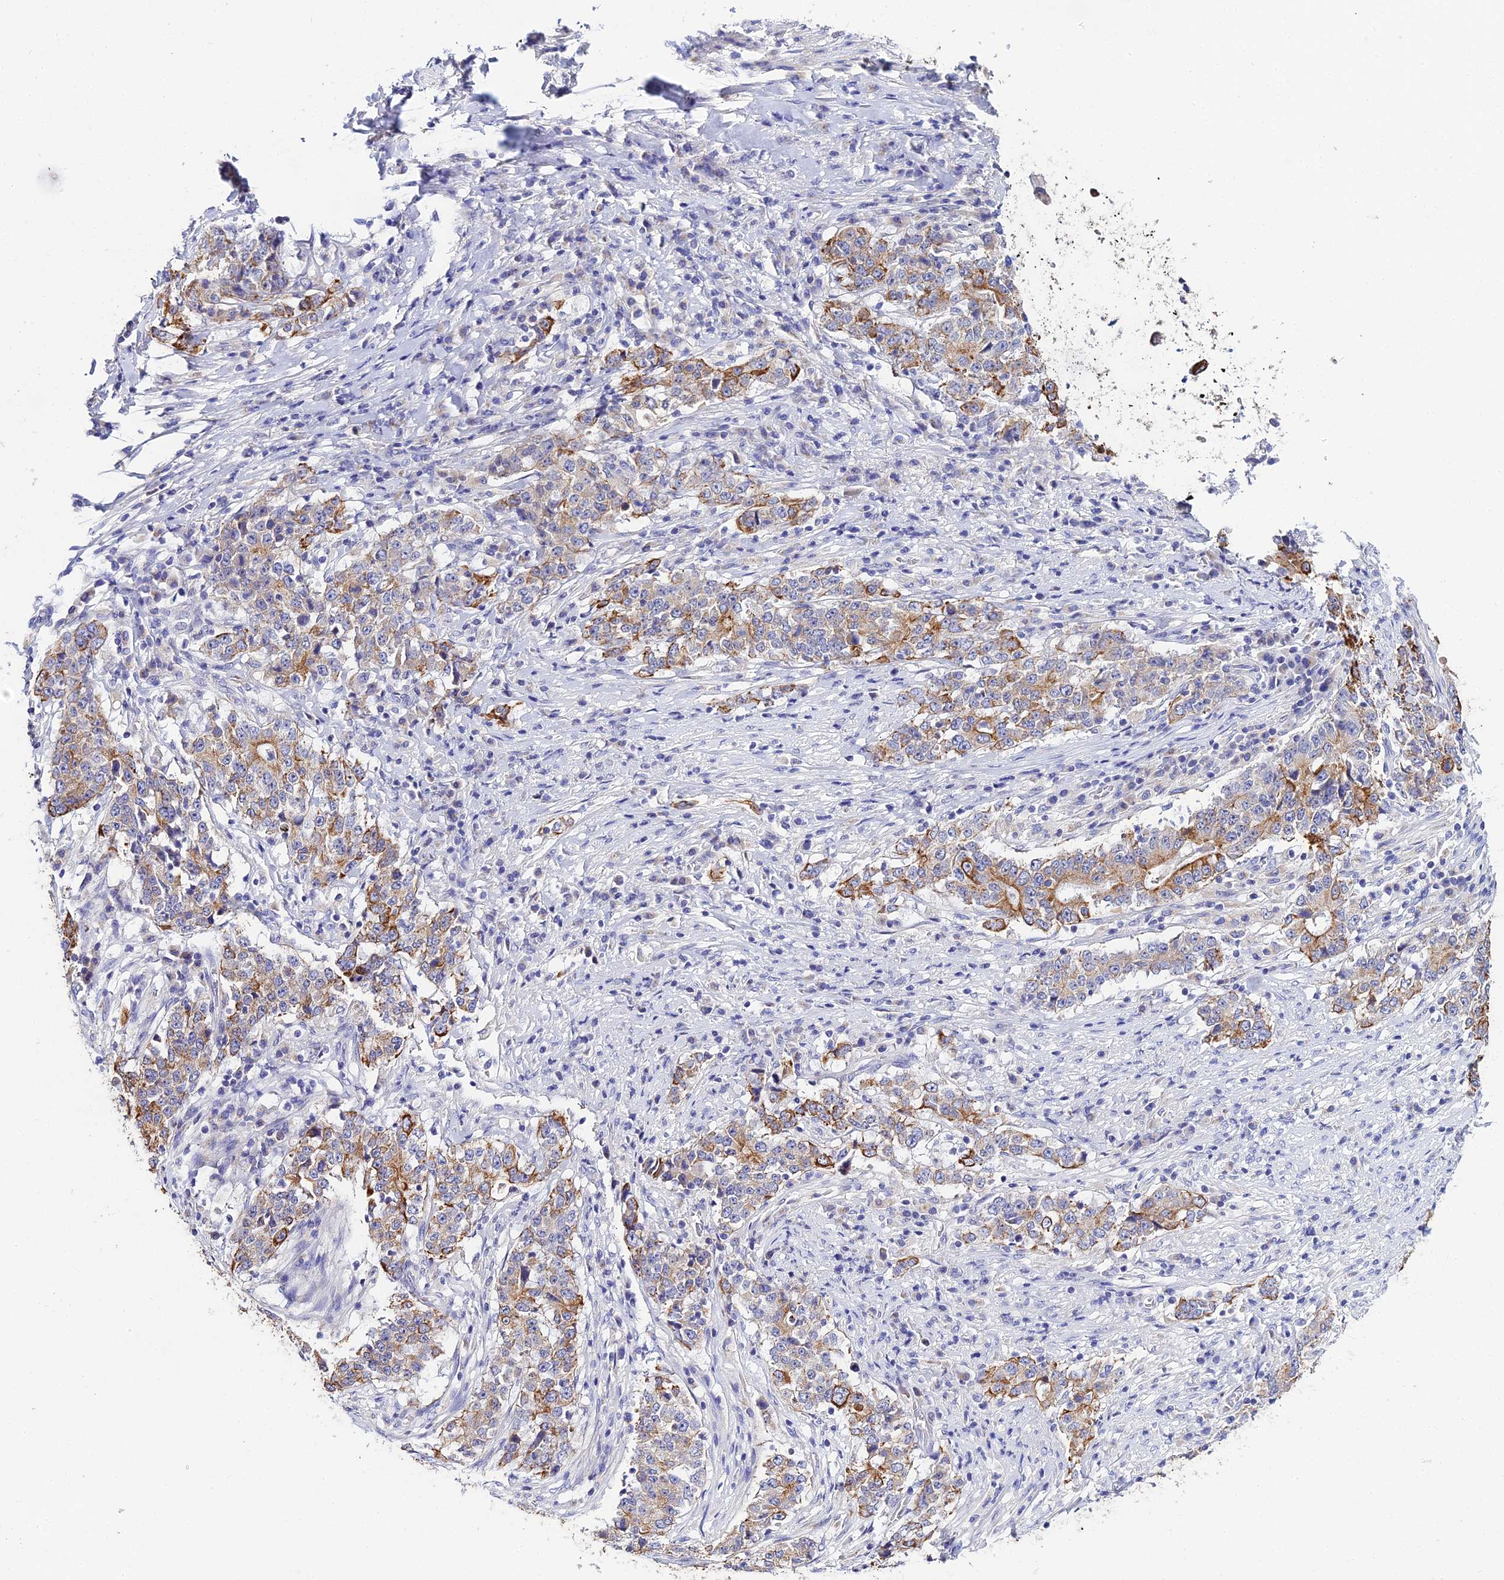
{"staining": {"intensity": "strong", "quantity": "25%-75%", "location": "cytoplasmic/membranous"}, "tissue": "stomach cancer", "cell_type": "Tumor cells", "image_type": "cancer", "snomed": [{"axis": "morphology", "description": "Adenocarcinoma, NOS"}, {"axis": "topography", "description": "Stomach"}], "caption": "Stomach cancer stained for a protein displays strong cytoplasmic/membranous positivity in tumor cells. (Stains: DAB (3,3'-diaminobenzidine) in brown, nuclei in blue, Microscopy: brightfield microscopy at high magnification).", "gene": "ZXDA", "patient": {"sex": "male", "age": 59}}